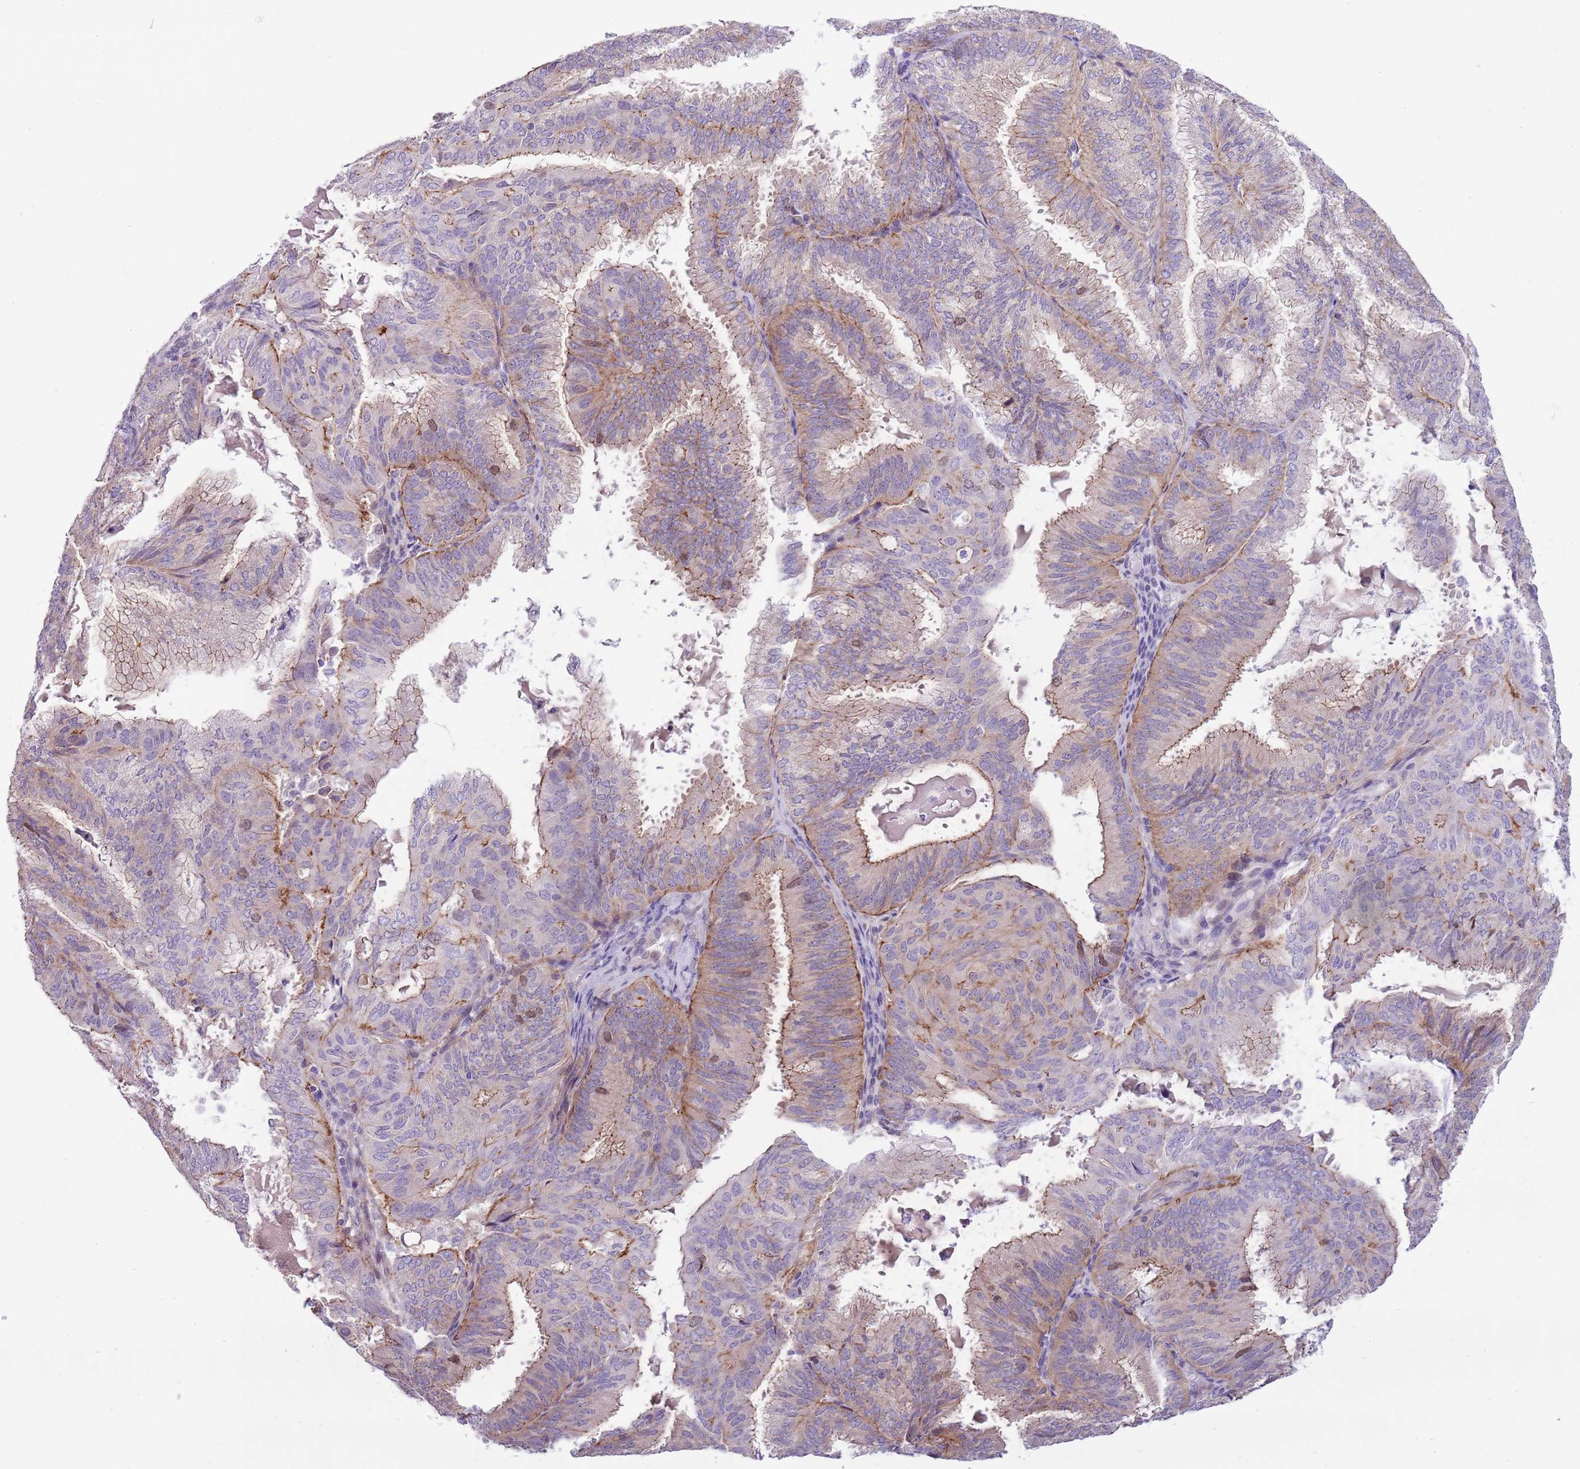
{"staining": {"intensity": "moderate", "quantity": "<25%", "location": "cytoplasmic/membranous"}, "tissue": "endometrial cancer", "cell_type": "Tumor cells", "image_type": "cancer", "snomed": [{"axis": "morphology", "description": "Adenocarcinoma, NOS"}, {"axis": "topography", "description": "Endometrium"}], "caption": "This micrograph displays adenocarcinoma (endometrial) stained with immunohistochemistry (IHC) to label a protein in brown. The cytoplasmic/membranous of tumor cells show moderate positivity for the protein. Nuclei are counter-stained blue.", "gene": "FBRSL1", "patient": {"sex": "female", "age": 49}}